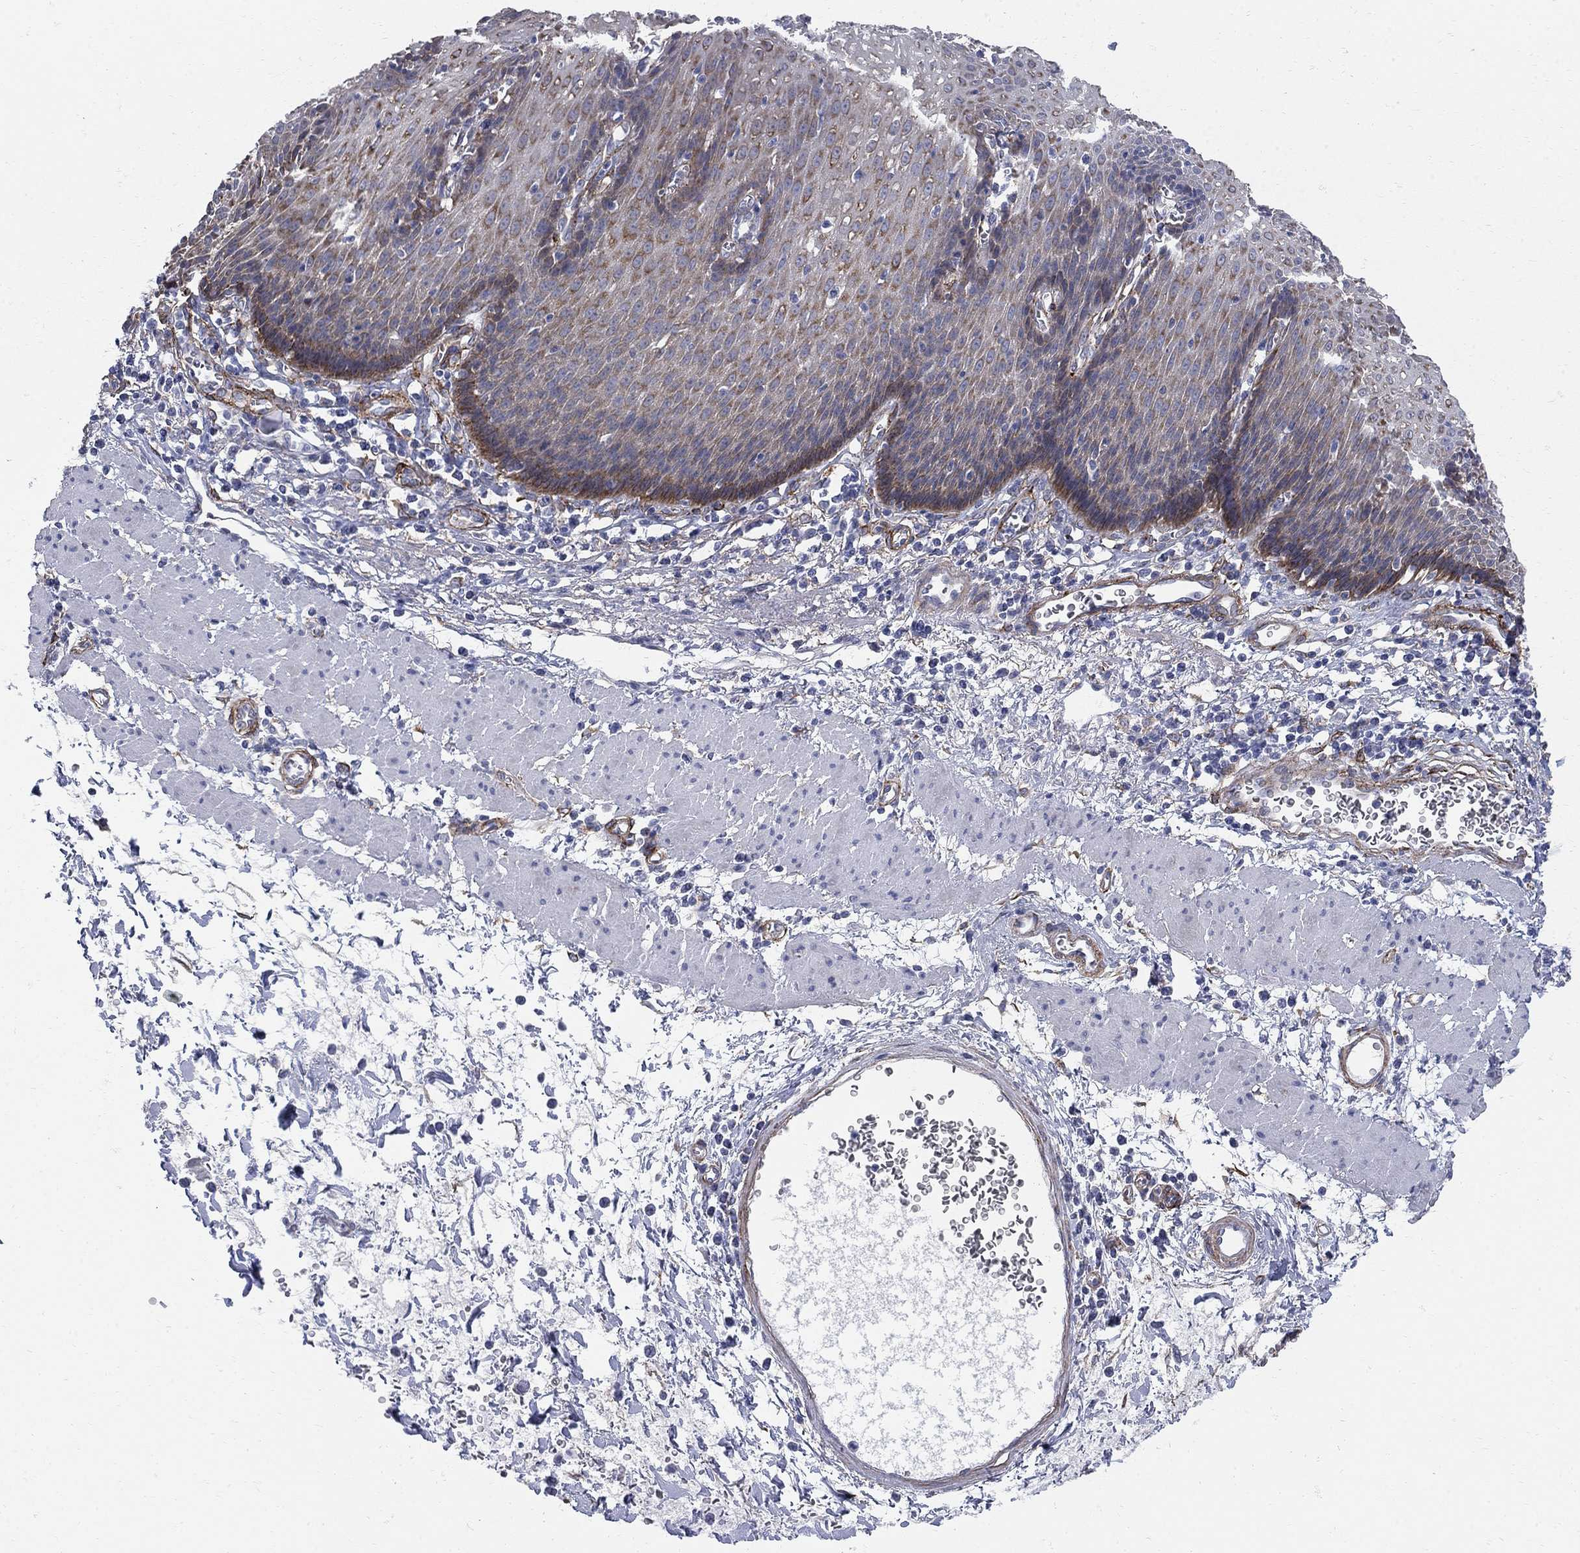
{"staining": {"intensity": "moderate", "quantity": "<25%", "location": "cytoplasmic/membranous"}, "tissue": "esophagus", "cell_type": "Squamous epithelial cells", "image_type": "normal", "snomed": [{"axis": "morphology", "description": "Normal tissue, NOS"}, {"axis": "topography", "description": "Esophagus"}], "caption": "A brown stain shows moderate cytoplasmic/membranous staining of a protein in squamous epithelial cells of normal esophagus.", "gene": "SEPTIN8", "patient": {"sex": "male", "age": 57}}